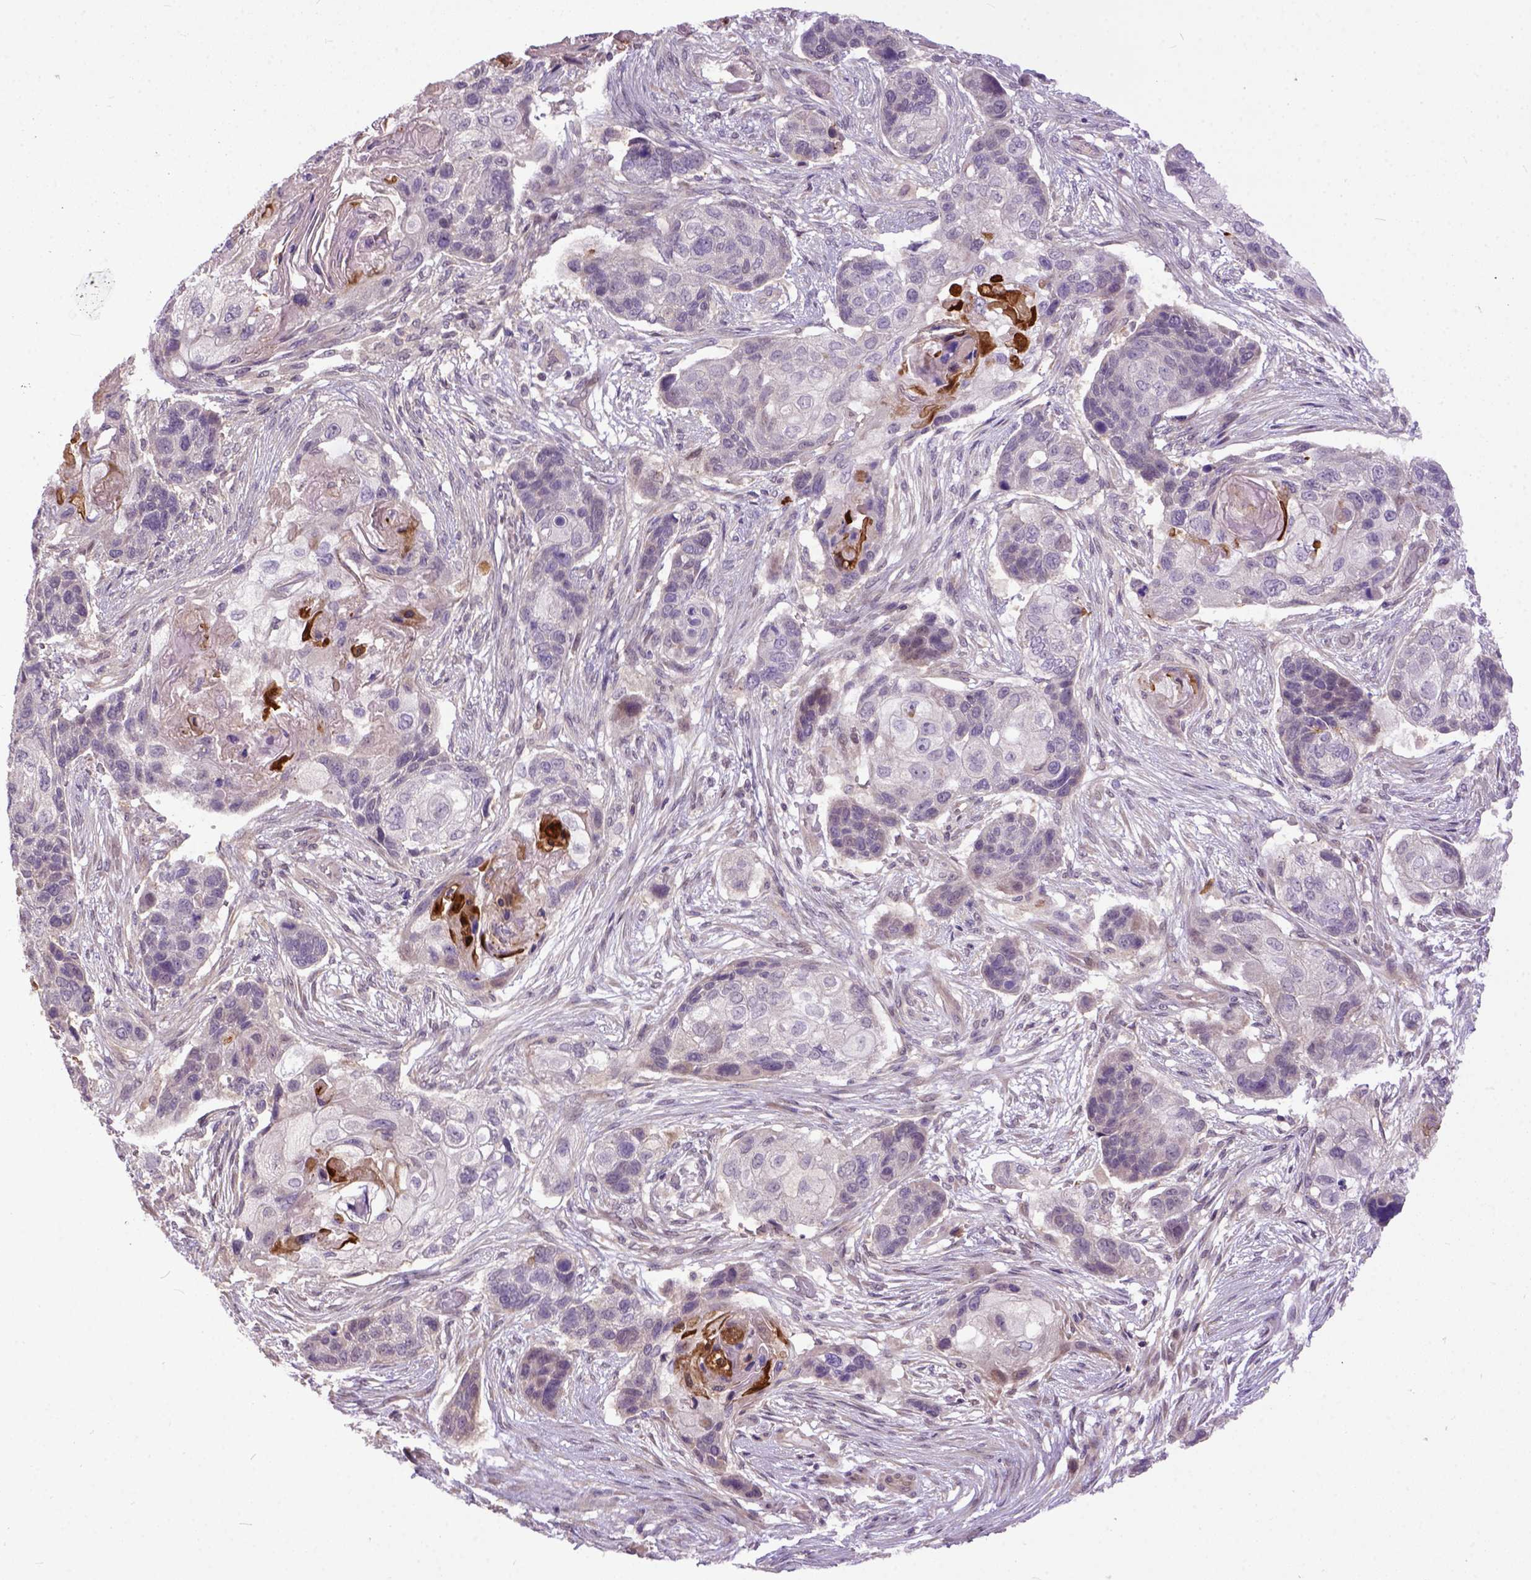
{"staining": {"intensity": "negative", "quantity": "none", "location": "none"}, "tissue": "lung cancer", "cell_type": "Tumor cells", "image_type": "cancer", "snomed": [{"axis": "morphology", "description": "Squamous cell carcinoma, NOS"}, {"axis": "topography", "description": "Lung"}], "caption": "This is a photomicrograph of immunohistochemistry staining of lung squamous cell carcinoma, which shows no staining in tumor cells.", "gene": "CPNE1", "patient": {"sex": "male", "age": 69}}